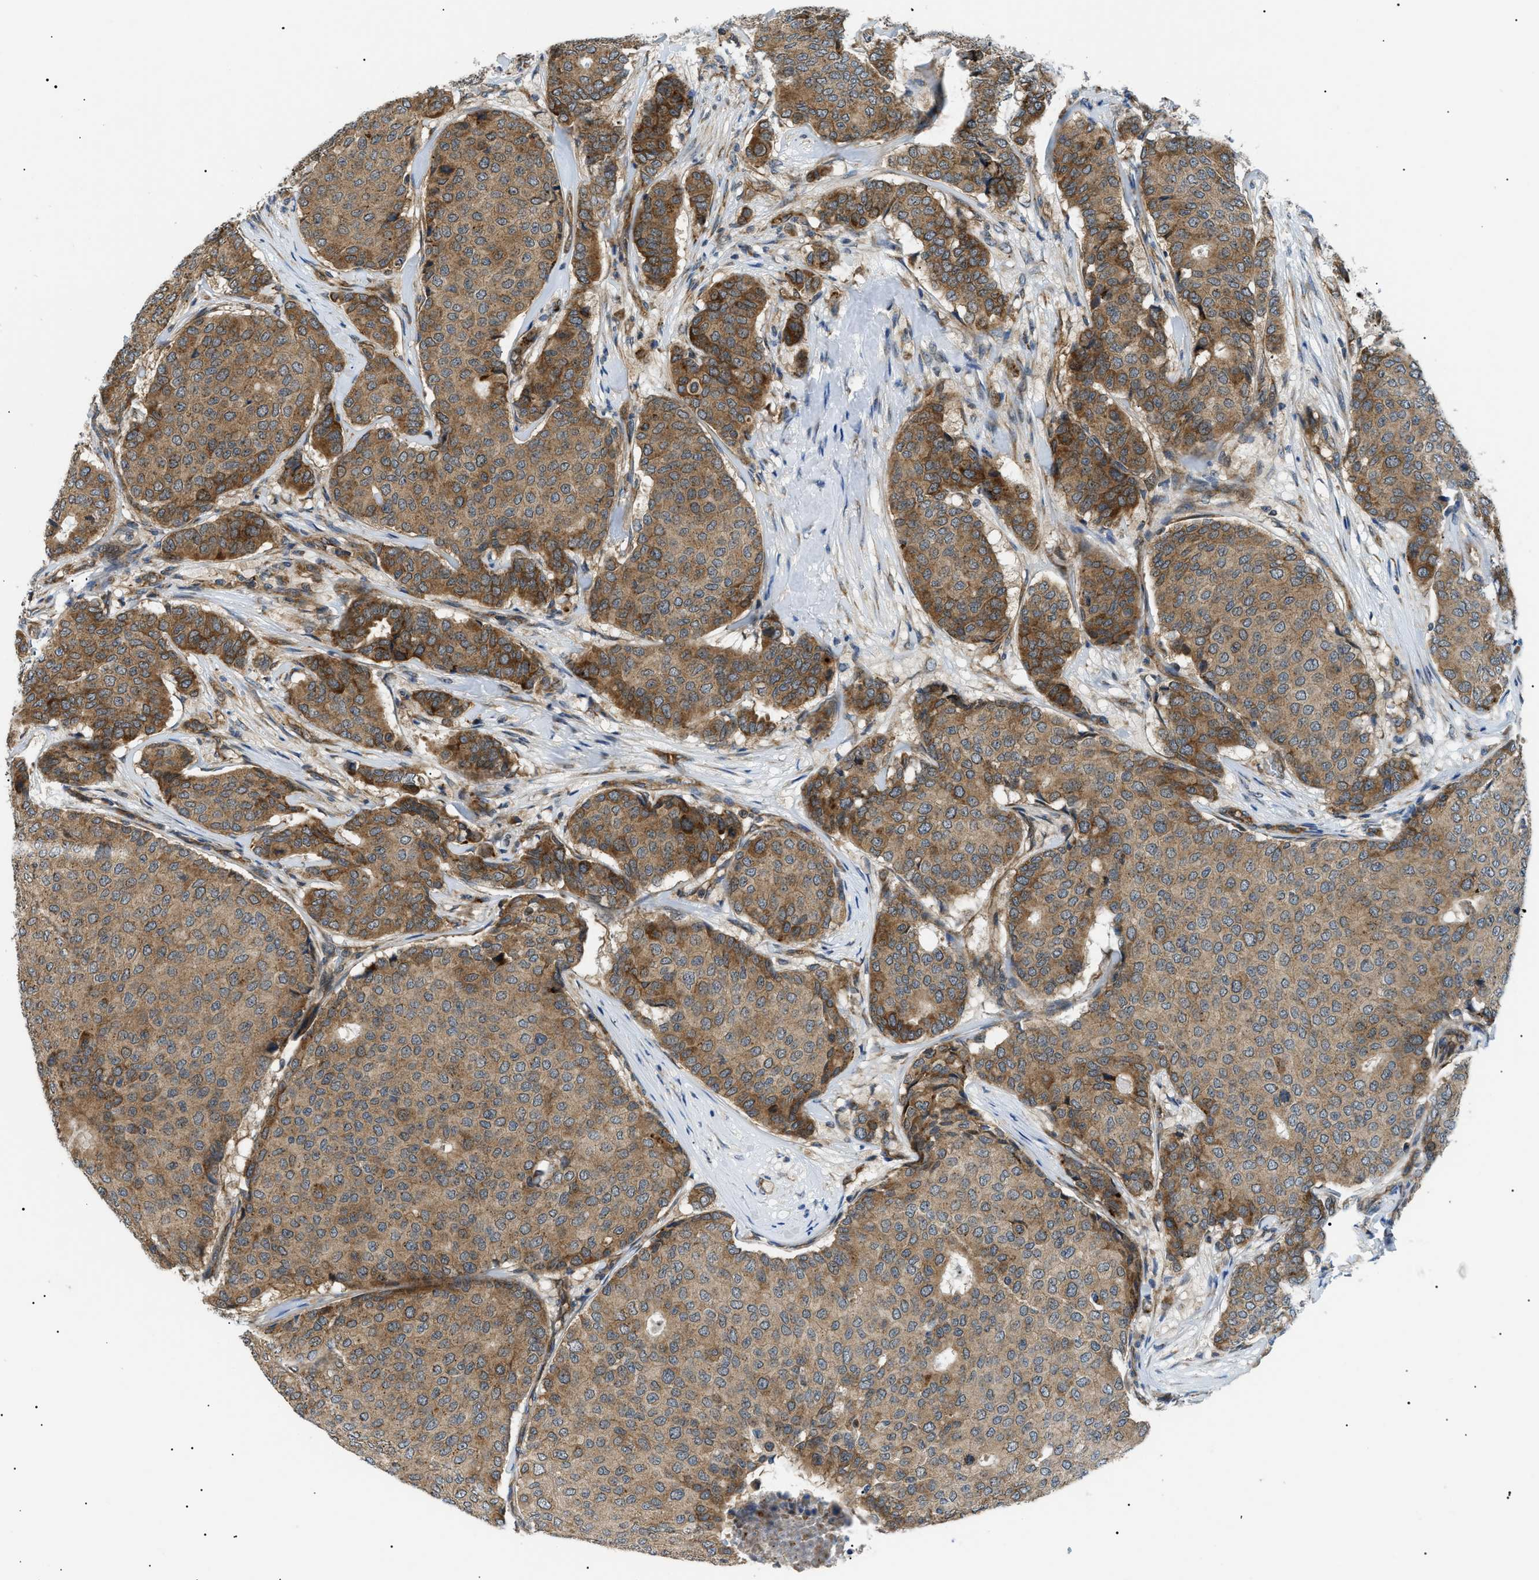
{"staining": {"intensity": "moderate", "quantity": ">75%", "location": "cytoplasmic/membranous"}, "tissue": "breast cancer", "cell_type": "Tumor cells", "image_type": "cancer", "snomed": [{"axis": "morphology", "description": "Duct carcinoma"}, {"axis": "topography", "description": "Breast"}], "caption": "Breast infiltrating ductal carcinoma stained with a protein marker shows moderate staining in tumor cells.", "gene": "SRPK1", "patient": {"sex": "female", "age": 75}}